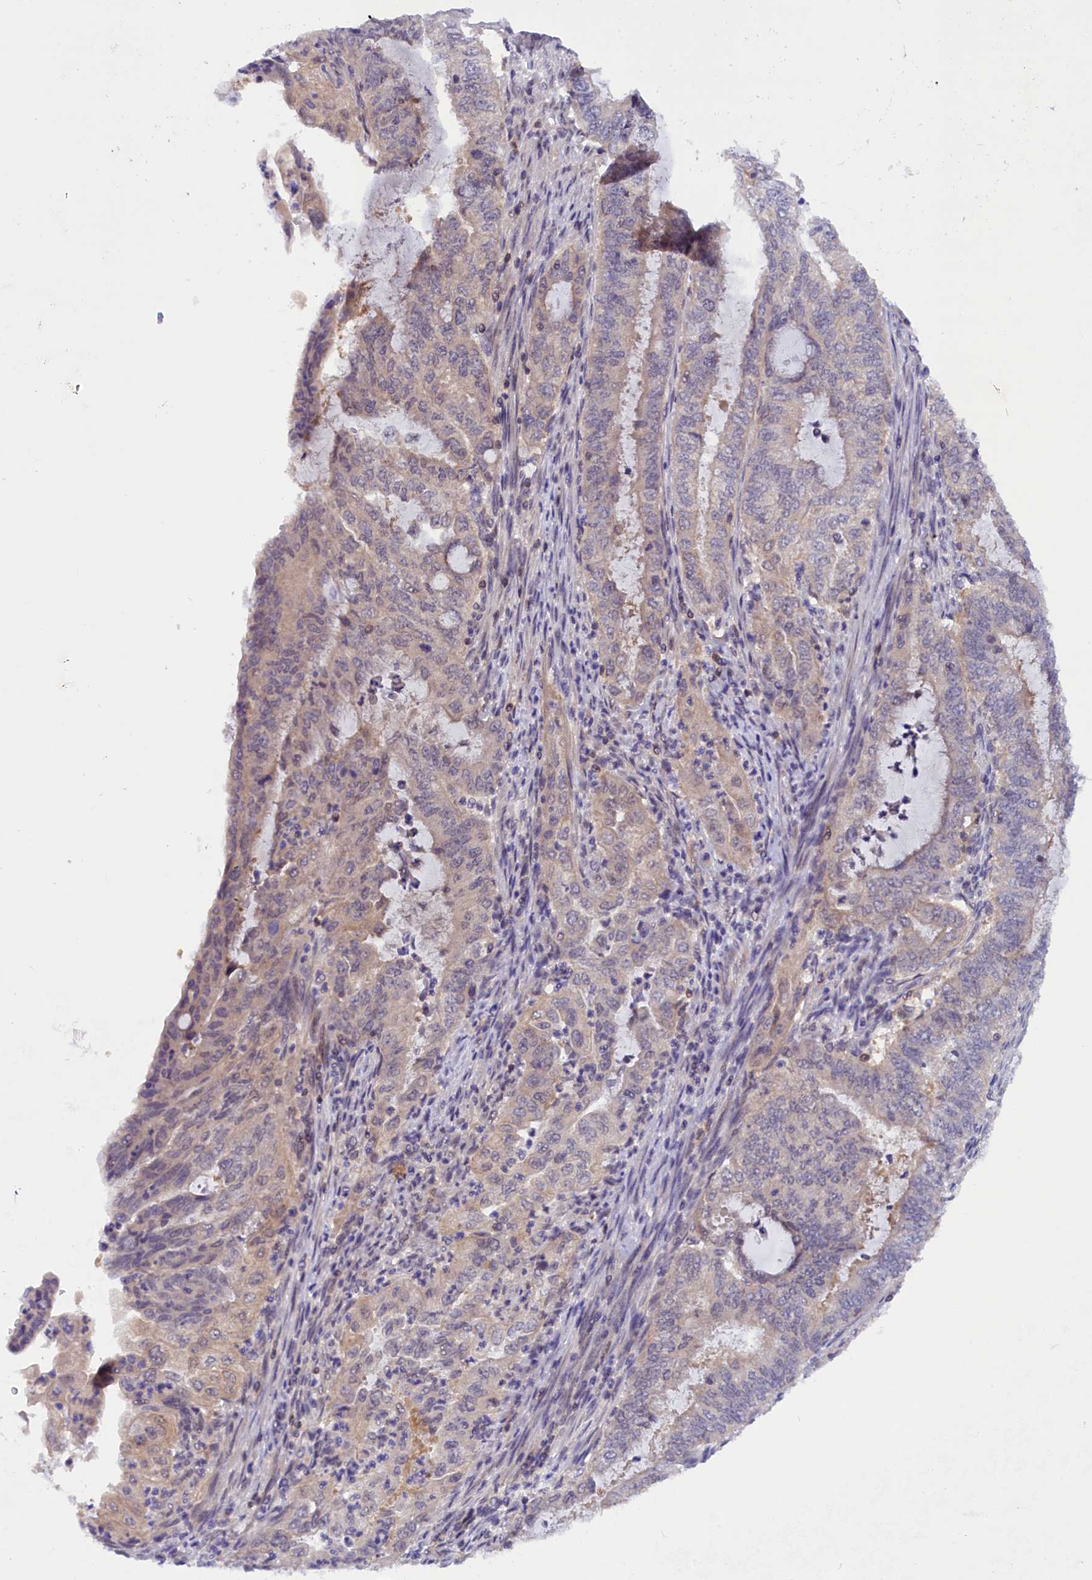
{"staining": {"intensity": "negative", "quantity": "none", "location": "none"}, "tissue": "endometrial cancer", "cell_type": "Tumor cells", "image_type": "cancer", "snomed": [{"axis": "morphology", "description": "Adenocarcinoma, NOS"}, {"axis": "topography", "description": "Endometrium"}], "caption": "Image shows no significant protein expression in tumor cells of endometrial cancer. (Stains: DAB (3,3'-diaminobenzidine) IHC with hematoxylin counter stain, Microscopy: brightfield microscopy at high magnification).", "gene": "TBCB", "patient": {"sex": "female", "age": 51}}